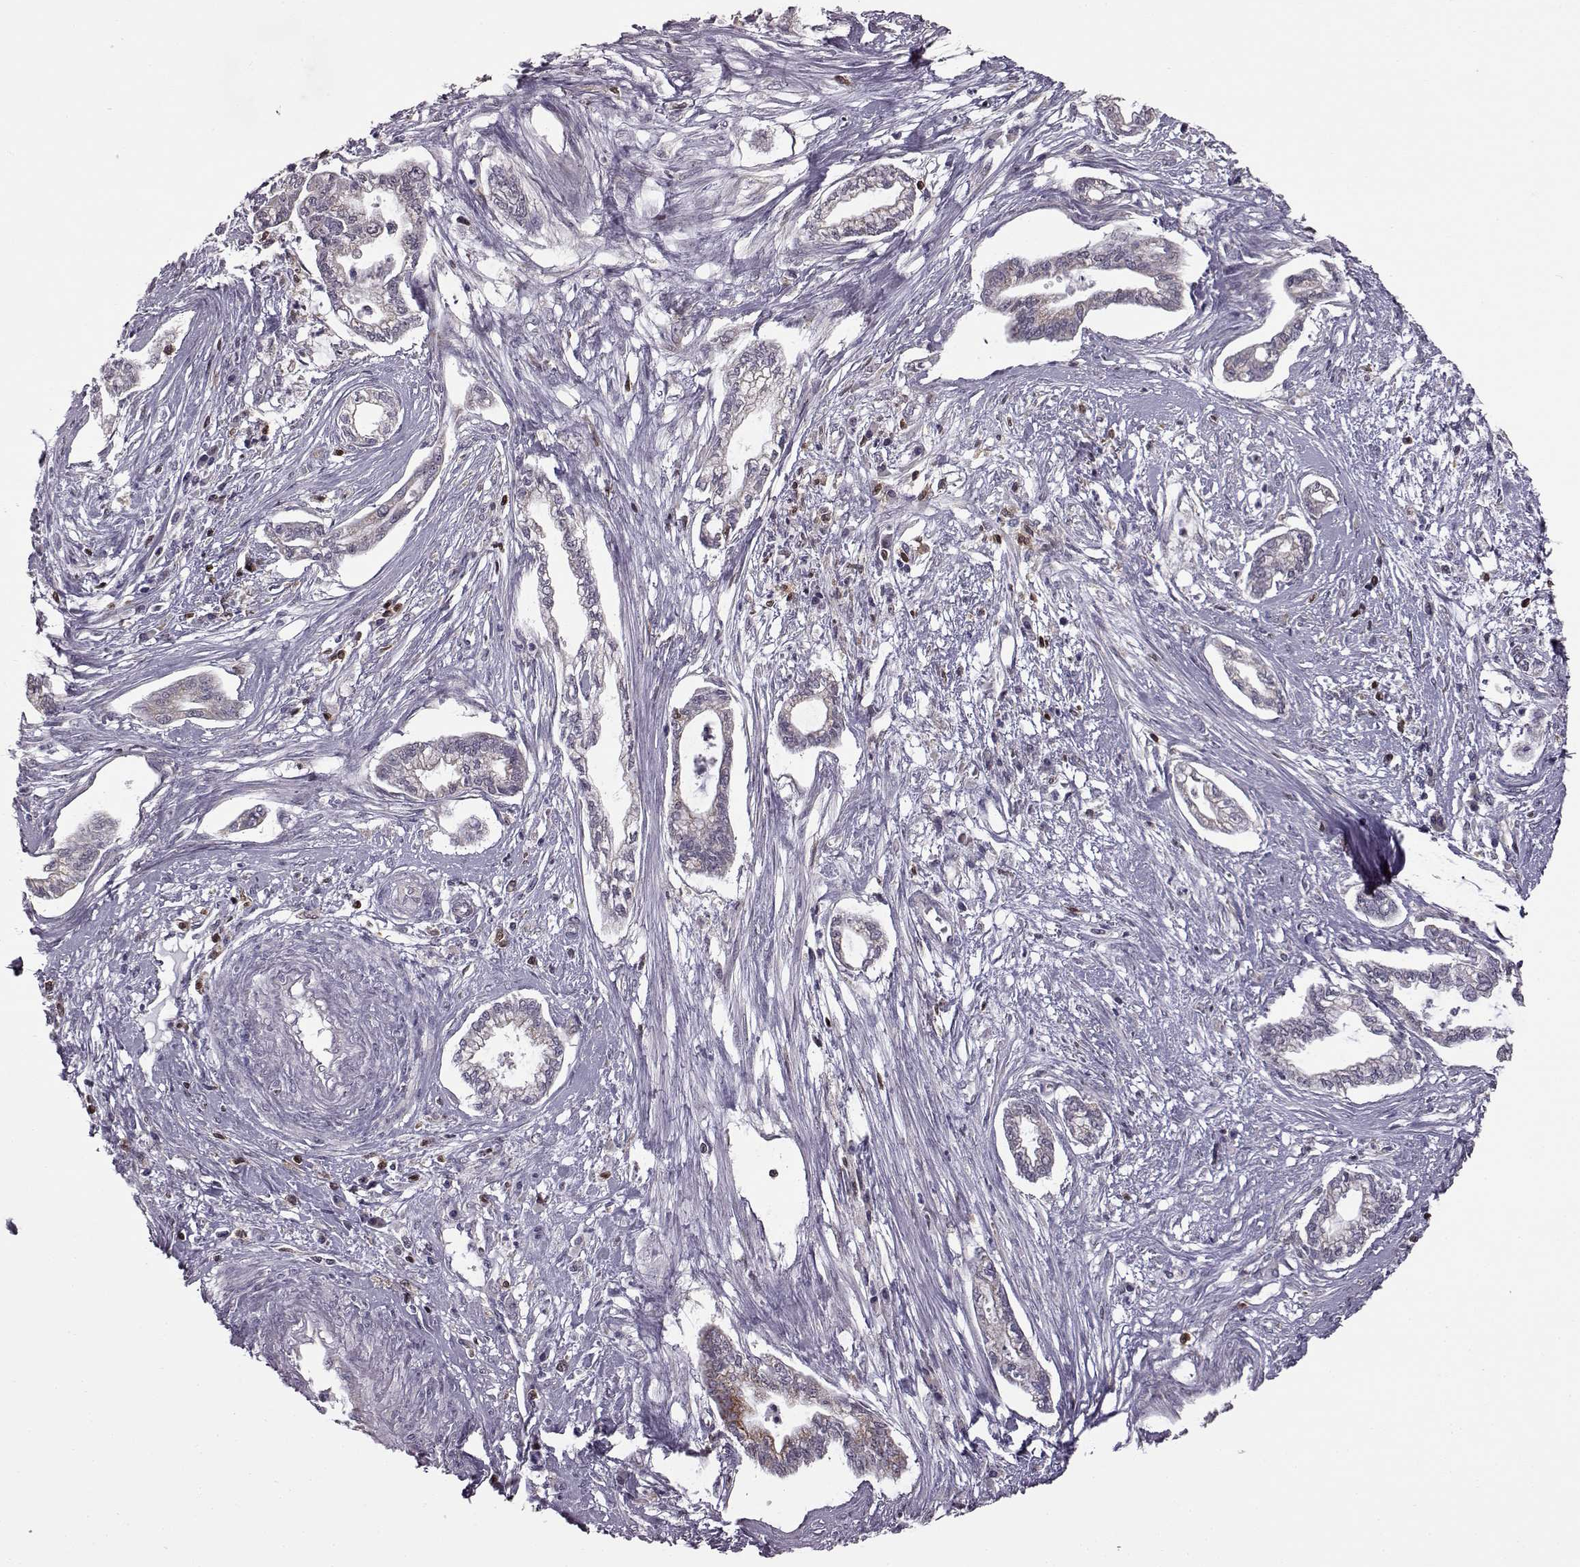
{"staining": {"intensity": "negative", "quantity": "none", "location": "none"}, "tissue": "cervical cancer", "cell_type": "Tumor cells", "image_type": "cancer", "snomed": [{"axis": "morphology", "description": "Adenocarcinoma, NOS"}, {"axis": "topography", "description": "Cervix"}], "caption": "DAB (3,3'-diaminobenzidine) immunohistochemical staining of cervical cancer (adenocarcinoma) exhibits no significant staining in tumor cells. (DAB immunohistochemistry (IHC), high magnification).", "gene": "DOK2", "patient": {"sex": "female", "age": 62}}